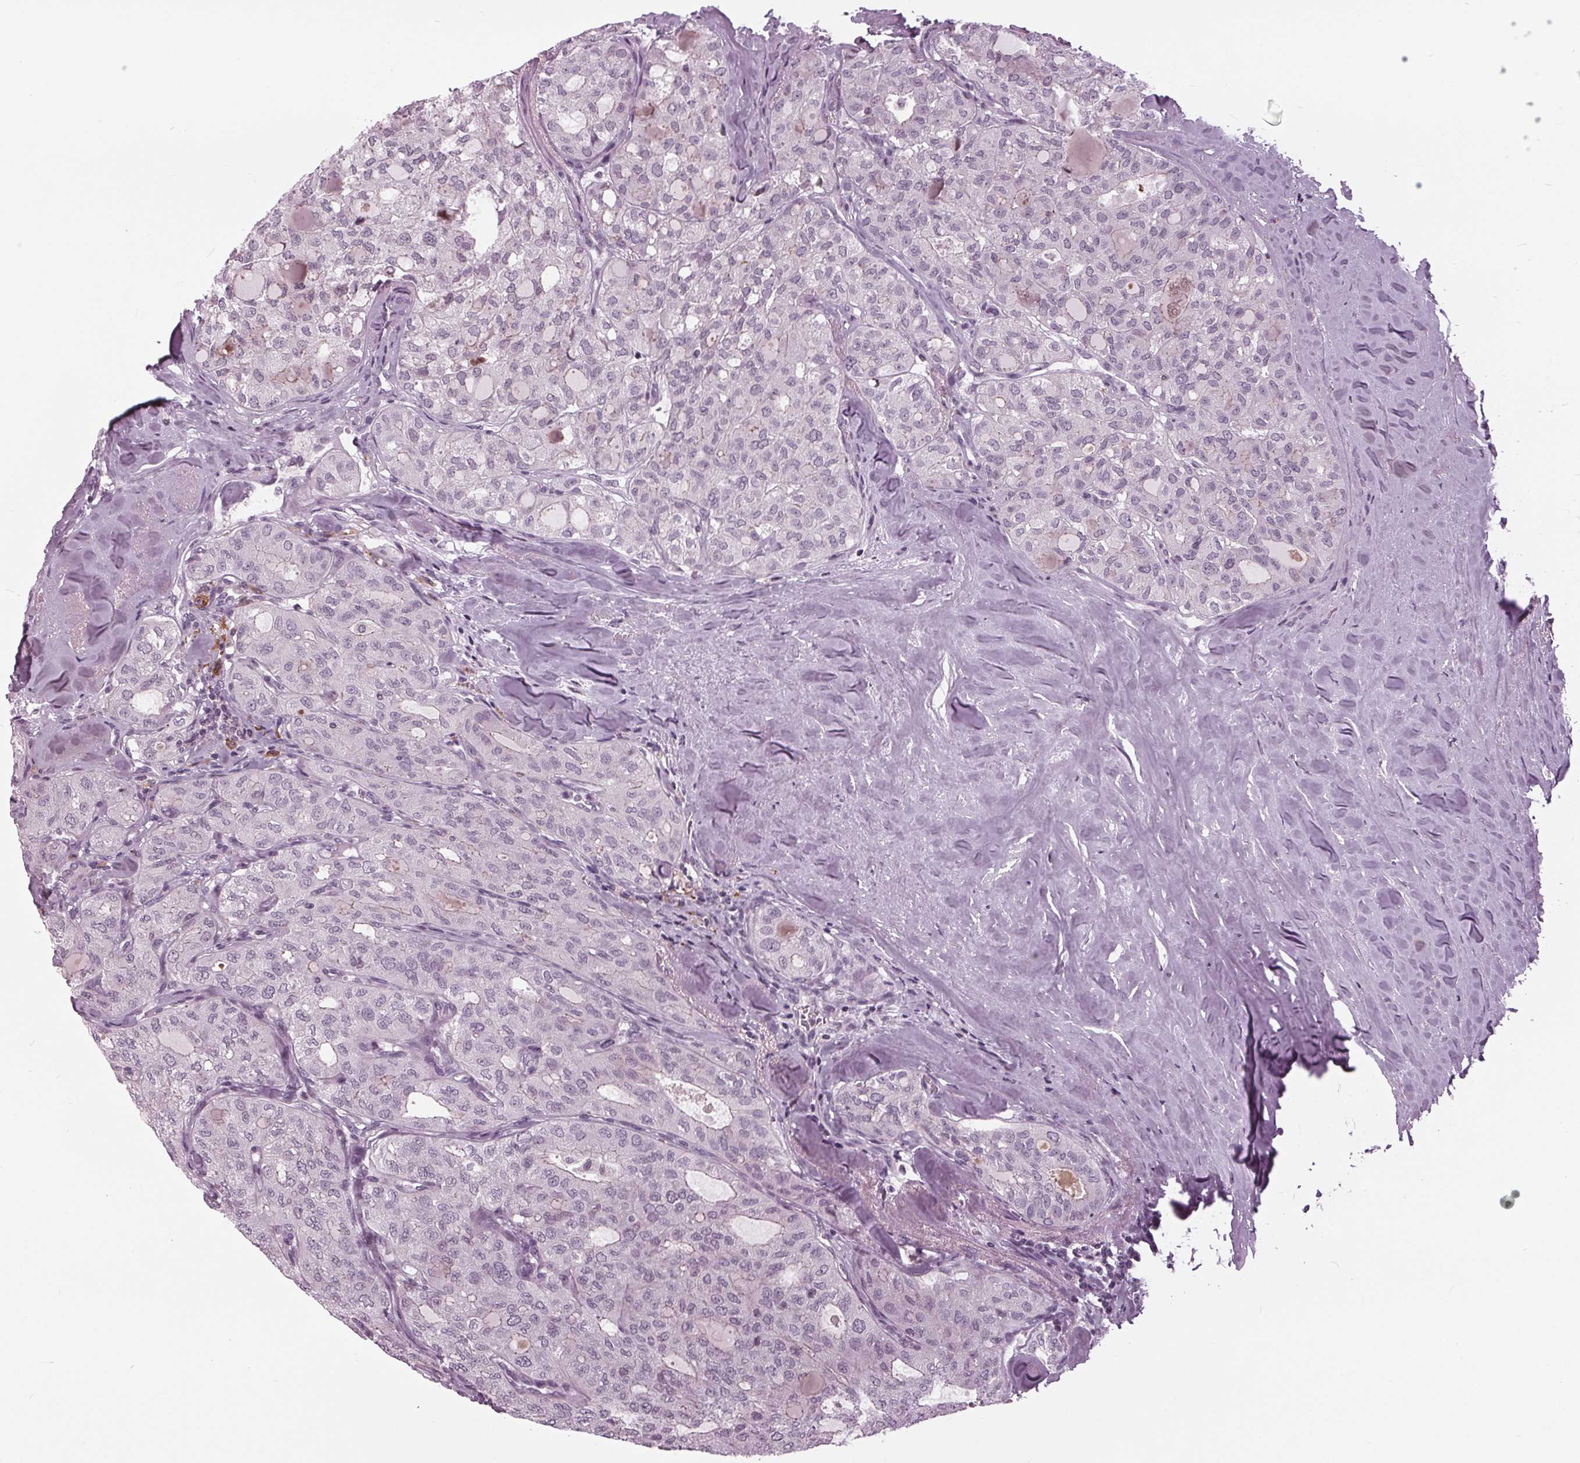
{"staining": {"intensity": "weak", "quantity": "<25%", "location": "cytoplasmic/membranous"}, "tissue": "thyroid cancer", "cell_type": "Tumor cells", "image_type": "cancer", "snomed": [{"axis": "morphology", "description": "Follicular adenoma carcinoma, NOS"}, {"axis": "topography", "description": "Thyroid gland"}], "caption": "This is an immunohistochemistry (IHC) image of human thyroid follicular adenoma carcinoma. There is no expression in tumor cells.", "gene": "SLC9A4", "patient": {"sex": "male", "age": 75}}